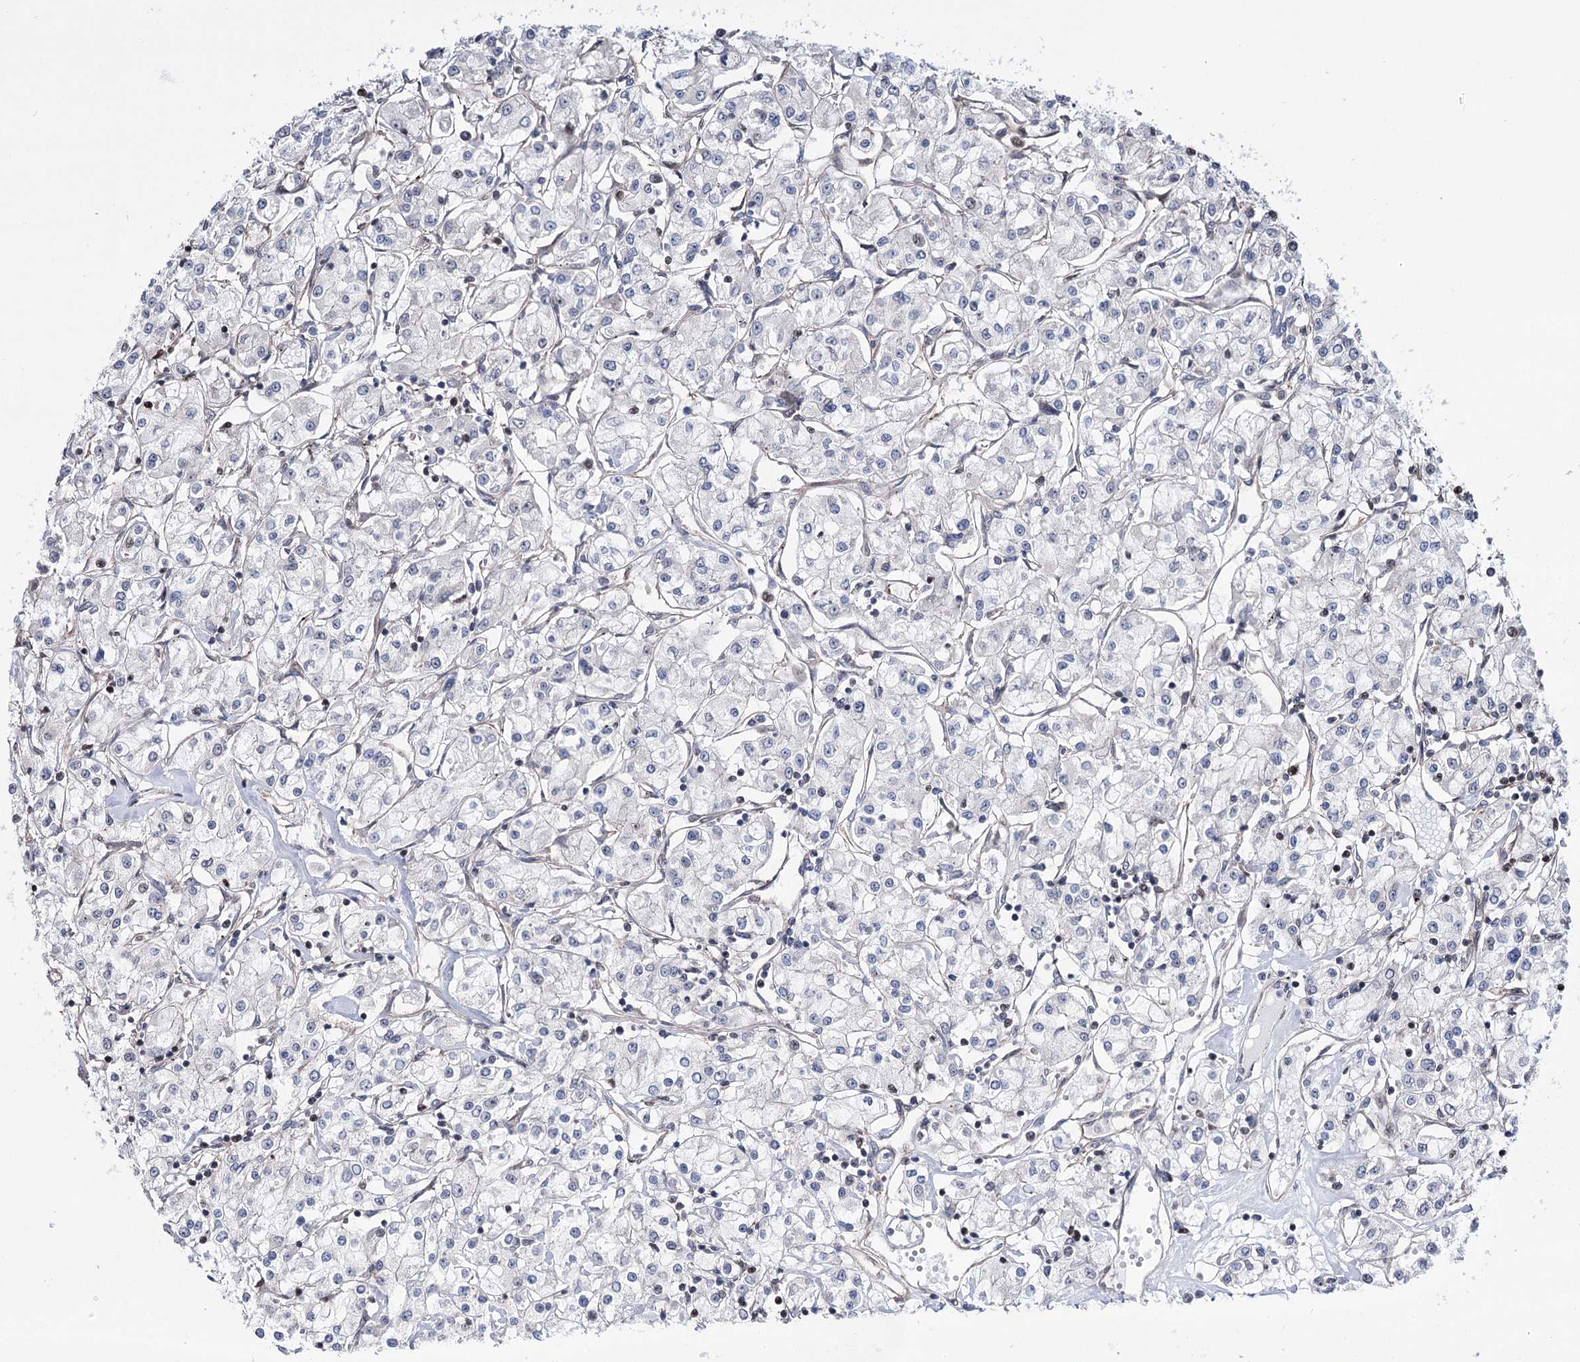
{"staining": {"intensity": "negative", "quantity": "none", "location": "none"}, "tissue": "renal cancer", "cell_type": "Tumor cells", "image_type": "cancer", "snomed": [{"axis": "morphology", "description": "Adenocarcinoma, NOS"}, {"axis": "topography", "description": "Kidney"}], "caption": "Immunohistochemistry histopathology image of neoplastic tissue: renal cancer (adenocarcinoma) stained with DAB reveals no significant protein positivity in tumor cells.", "gene": "CHMP7", "patient": {"sex": "female", "age": 59}}